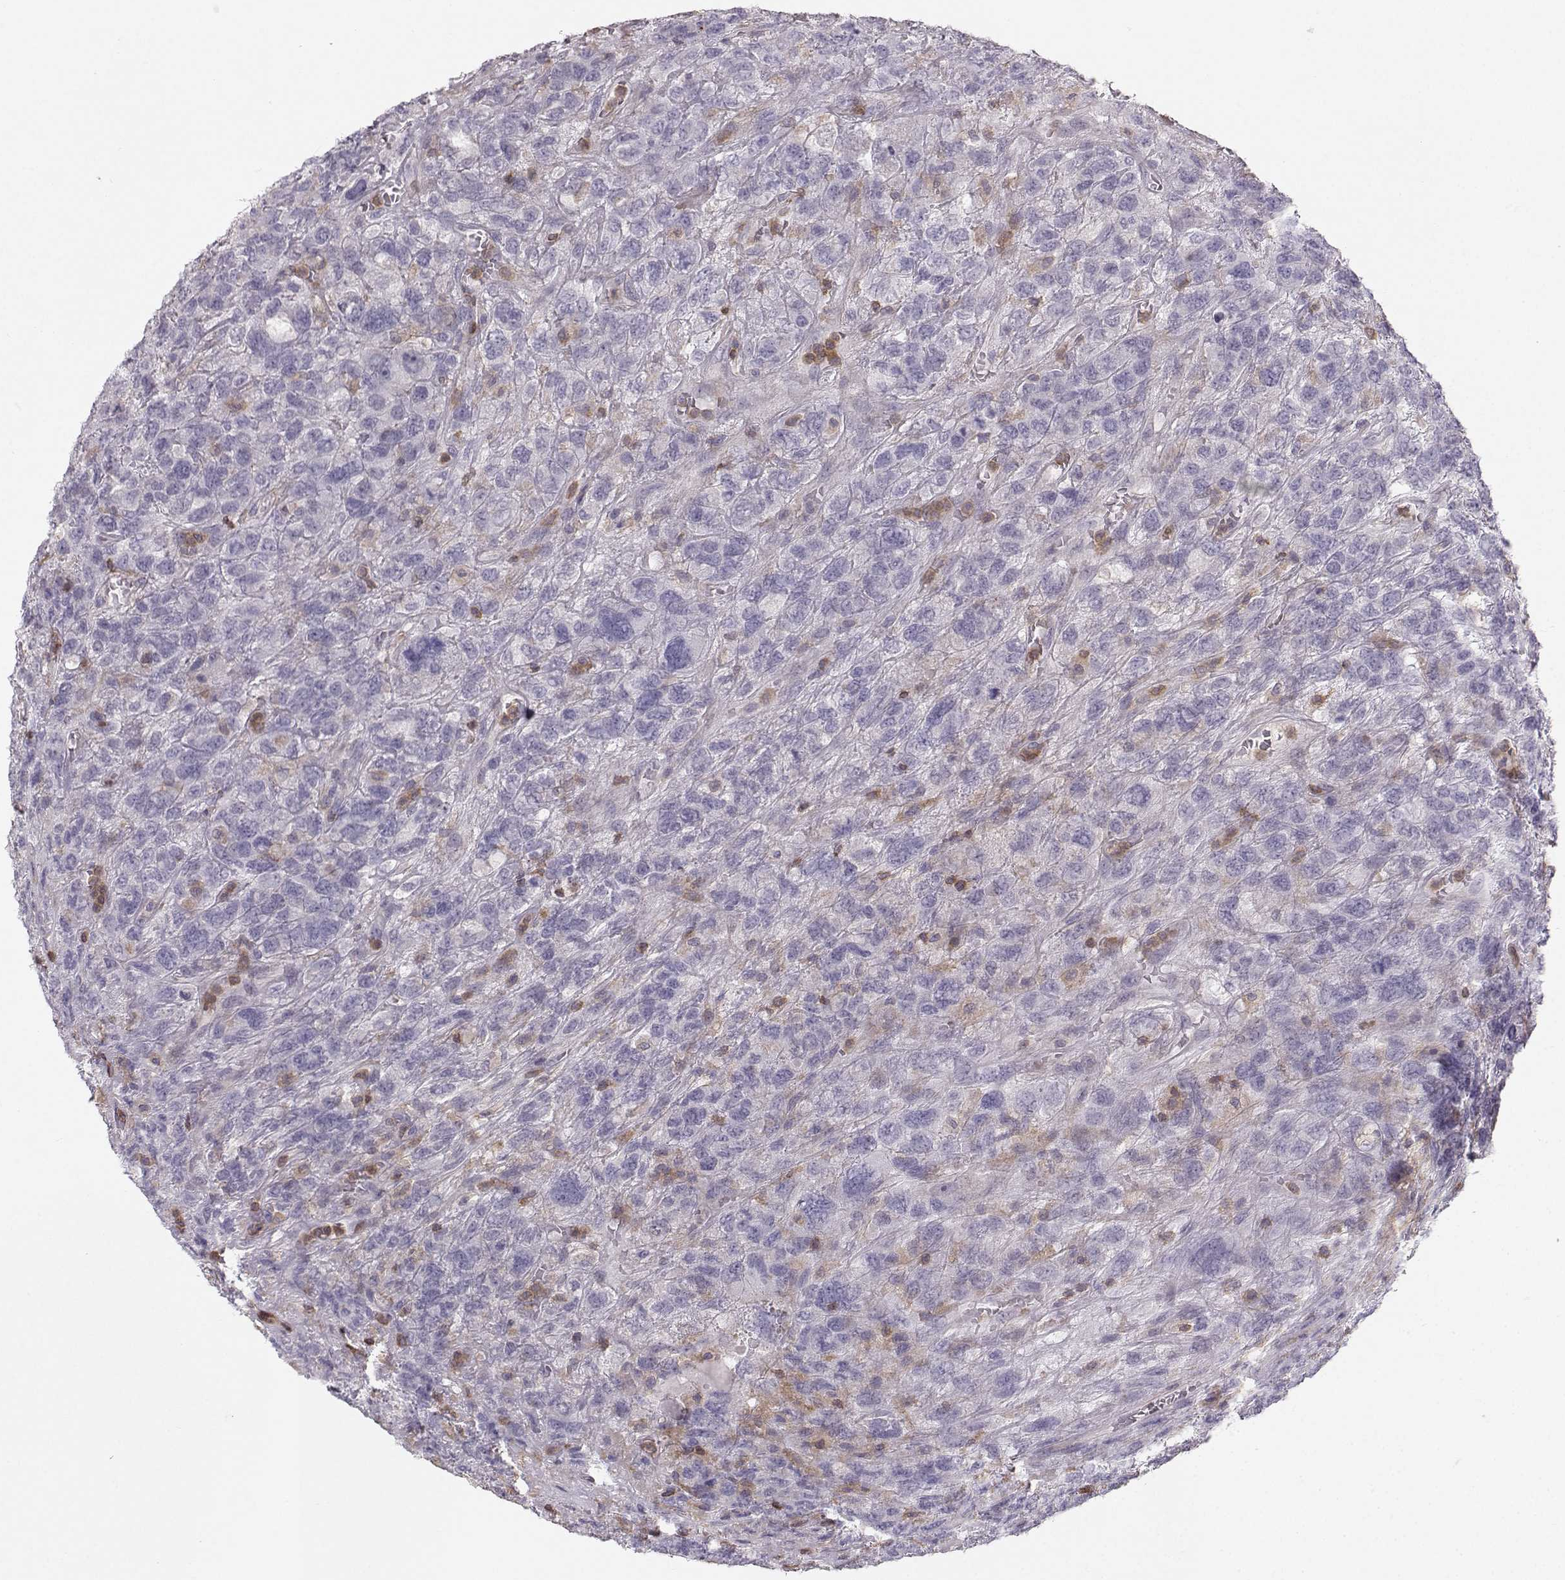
{"staining": {"intensity": "negative", "quantity": "none", "location": "none"}, "tissue": "testis cancer", "cell_type": "Tumor cells", "image_type": "cancer", "snomed": [{"axis": "morphology", "description": "Seminoma, NOS"}, {"axis": "topography", "description": "Testis"}], "caption": "Protein analysis of testis cancer (seminoma) shows no significant expression in tumor cells.", "gene": "ZBTB32", "patient": {"sex": "male", "age": 52}}